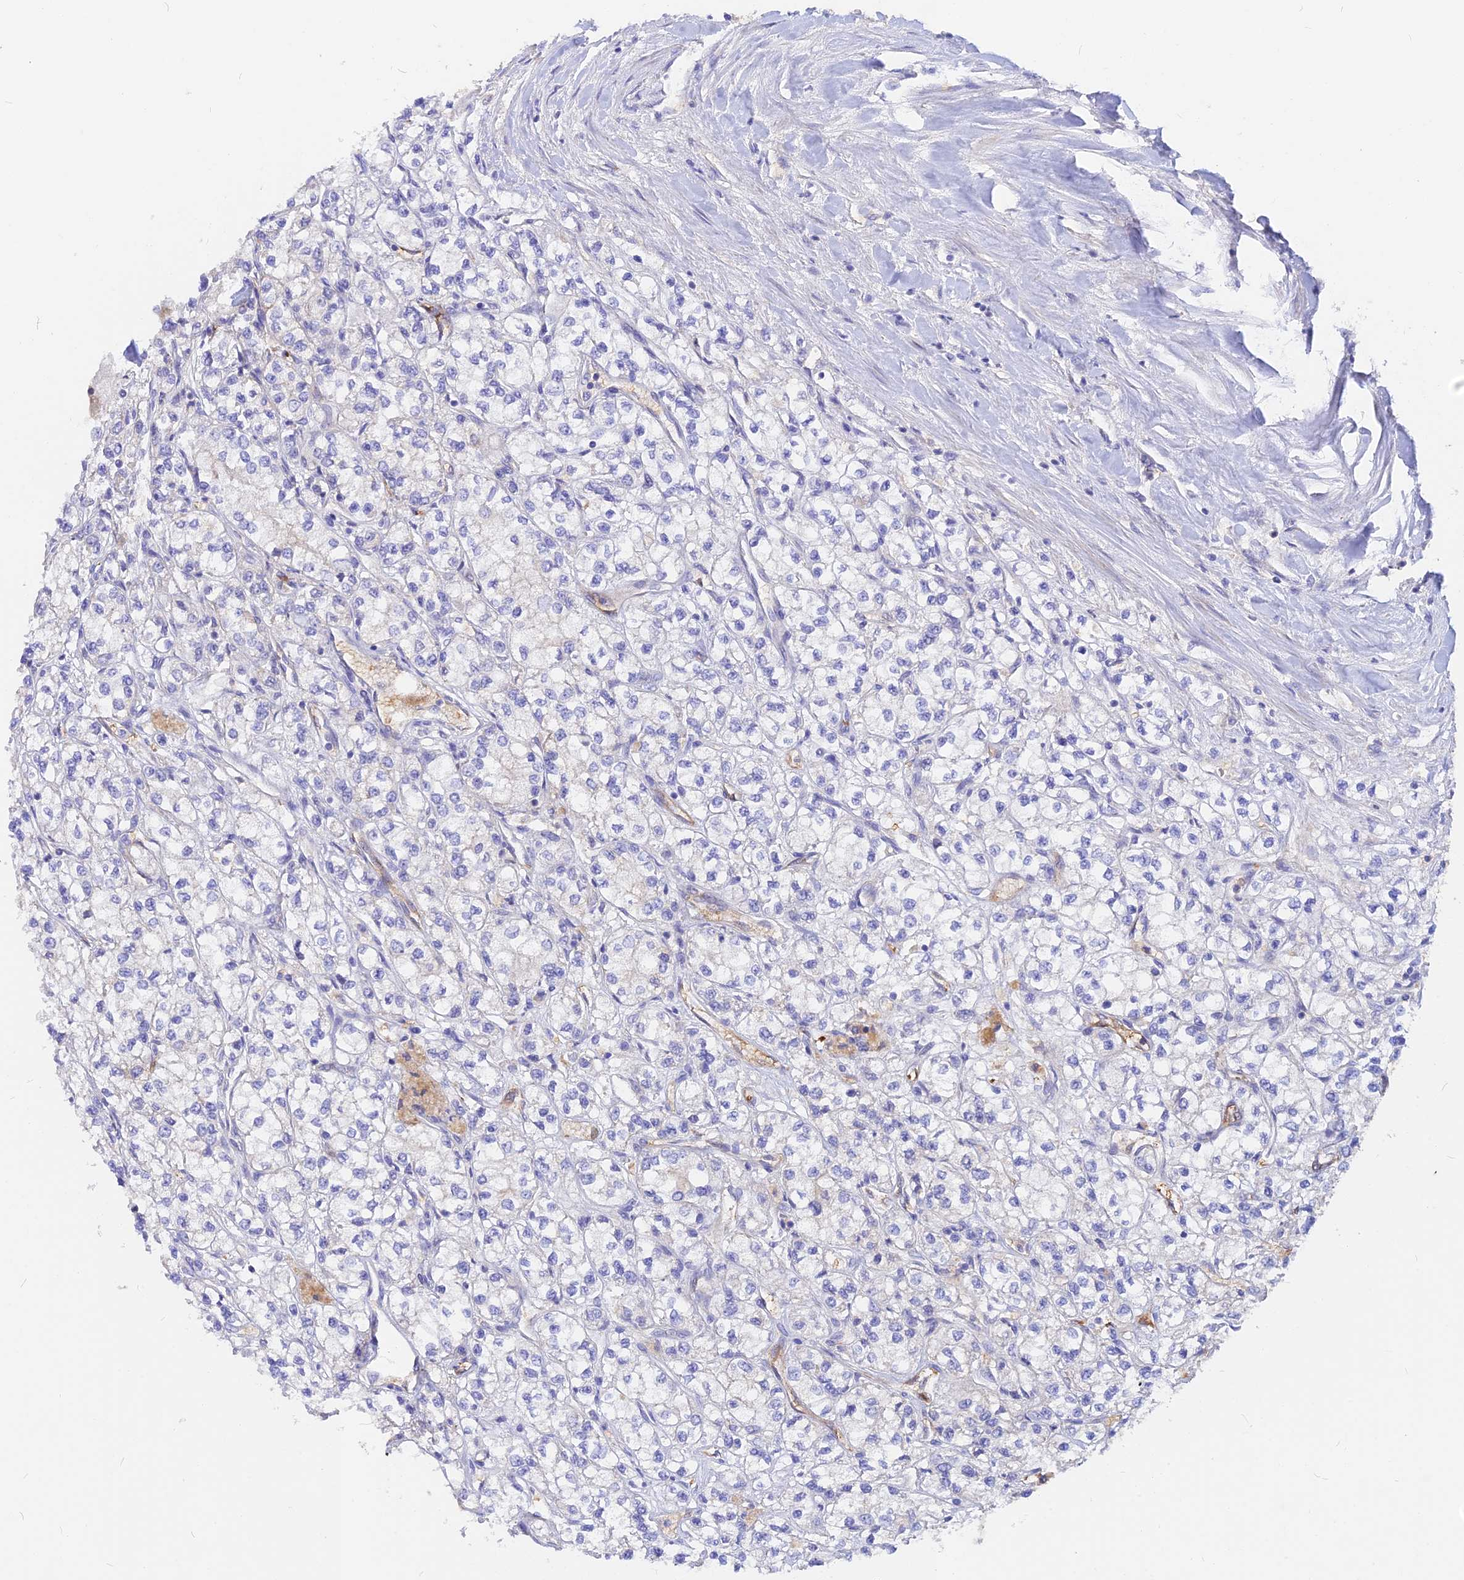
{"staining": {"intensity": "negative", "quantity": "none", "location": "none"}, "tissue": "renal cancer", "cell_type": "Tumor cells", "image_type": "cancer", "snomed": [{"axis": "morphology", "description": "Adenocarcinoma, NOS"}, {"axis": "topography", "description": "Kidney"}], "caption": "Tumor cells show no significant protein staining in adenocarcinoma (renal).", "gene": "DENND2D", "patient": {"sex": "male", "age": 80}}